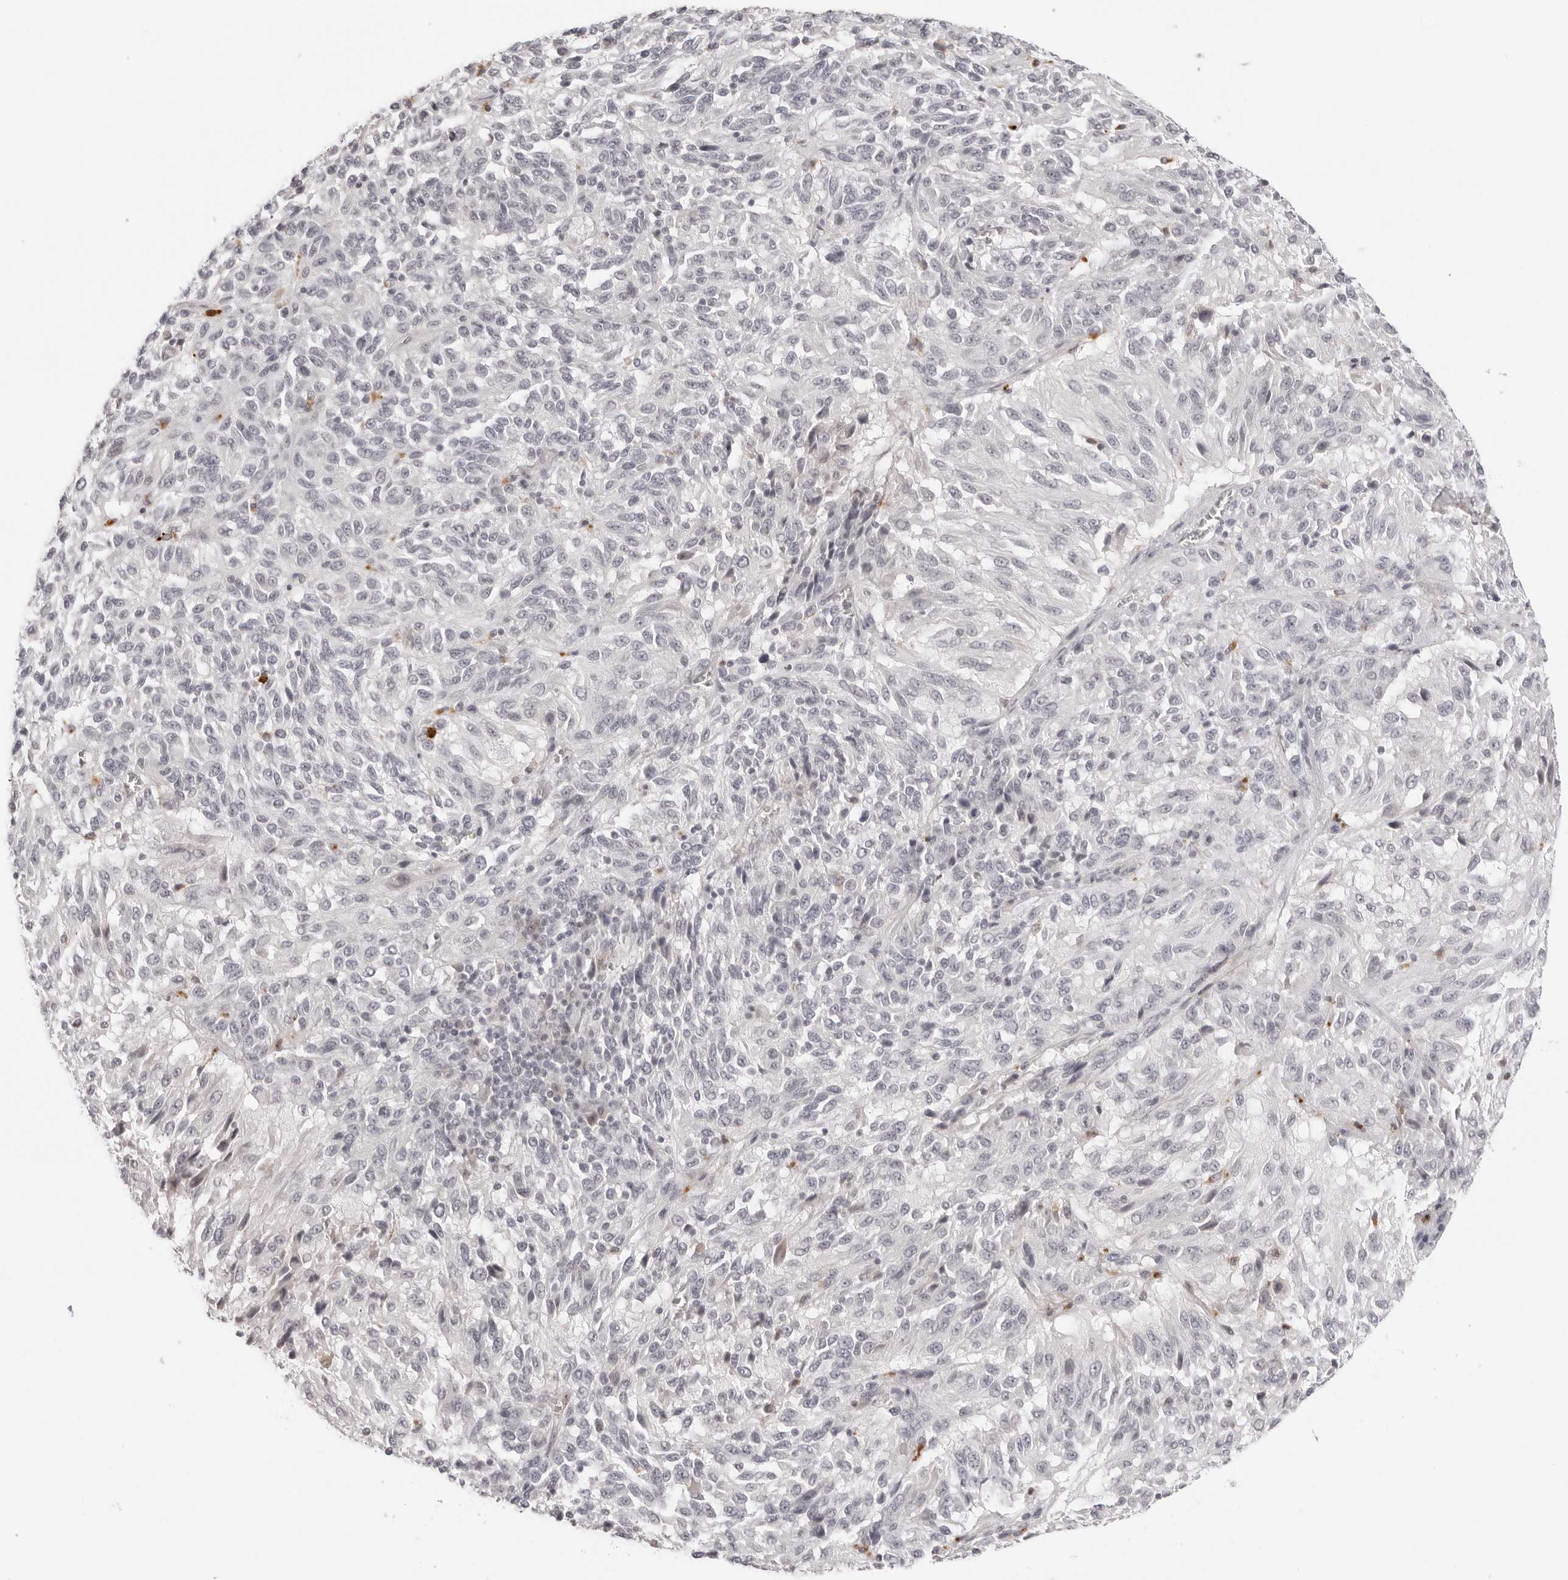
{"staining": {"intensity": "negative", "quantity": "none", "location": "none"}, "tissue": "melanoma", "cell_type": "Tumor cells", "image_type": "cancer", "snomed": [{"axis": "morphology", "description": "Malignant melanoma, Metastatic site"}, {"axis": "topography", "description": "Lung"}], "caption": "High power microscopy photomicrograph of an IHC micrograph of malignant melanoma (metastatic site), revealing no significant staining in tumor cells. (Stains: DAB (3,3'-diaminobenzidine) immunohistochemistry with hematoxylin counter stain, Microscopy: brightfield microscopy at high magnification).", "gene": "STRADB", "patient": {"sex": "male", "age": 64}}